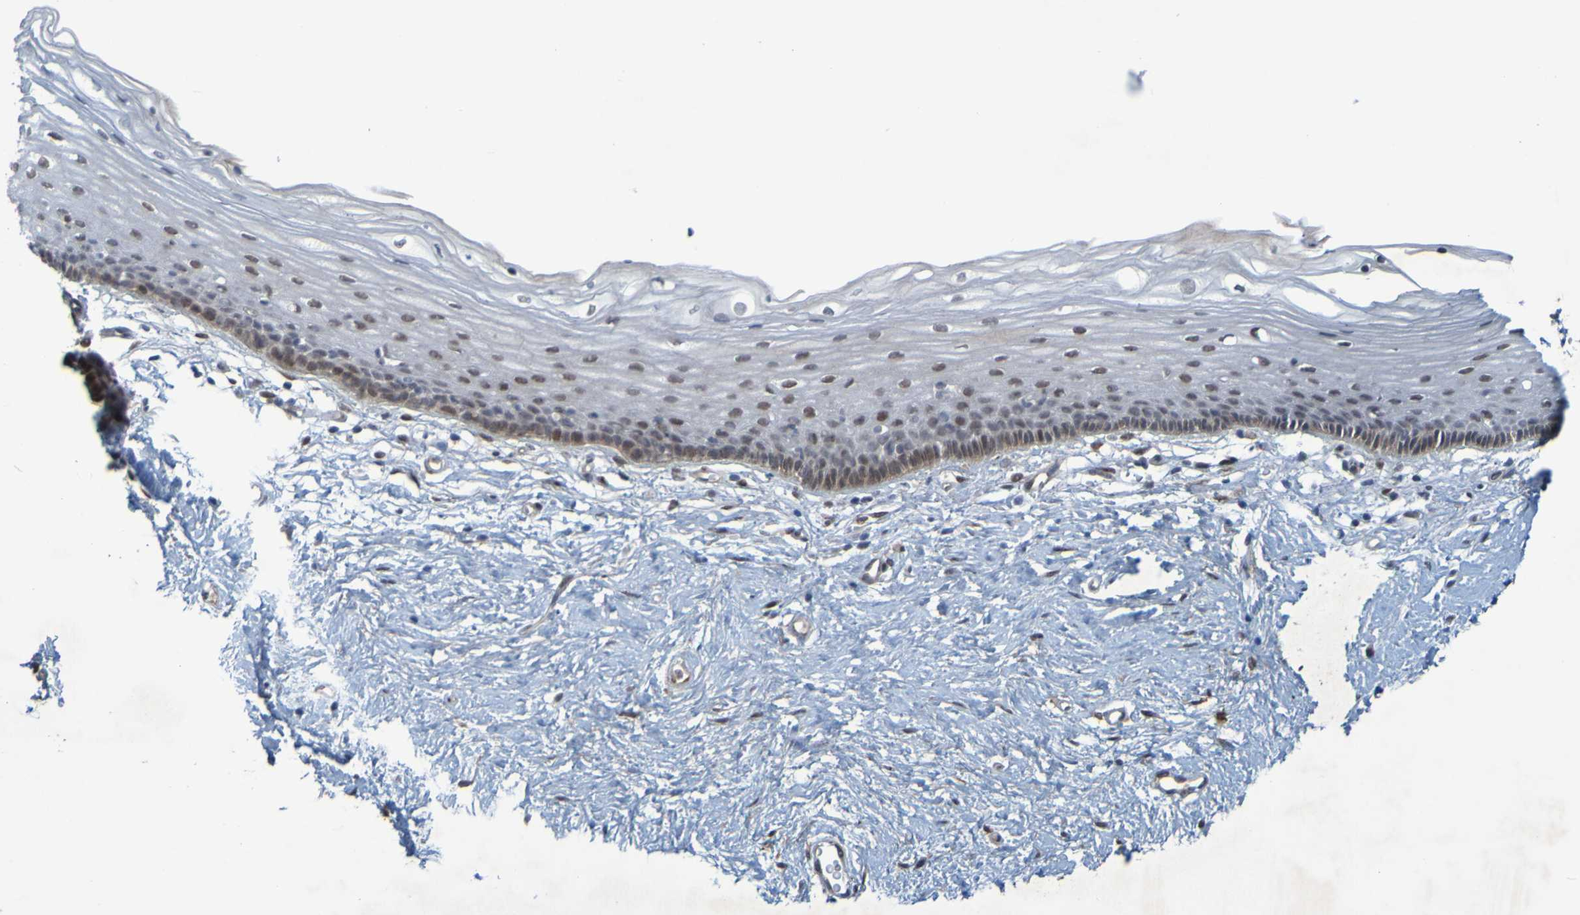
{"staining": {"intensity": "weak", "quantity": "25%-75%", "location": "cytoplasmic/membranous,nuclear"}, "tissue": "vagina", "cell_type": "Squamous epithelial cells", "image_type": "normal", "snomed": [{"axis": "morphology", "description": "Normal tissue, NOS"}, {"axis": "topography", "description": "Vagina"}], "caption": "Vagina stained with immunohistochemistry (IHC) shows weak cytoplasmic/membranous,nuclear positivity in approximately 25%-75% of squamous epithelial cells. The staining was performed using DAB to visualize the protein expression in brown, while the nuclei were stained in blue with hematoxylin (Magnification: 20x).", "gene": "MCPH1", "patient": {"sex": "female", "age": 44}}